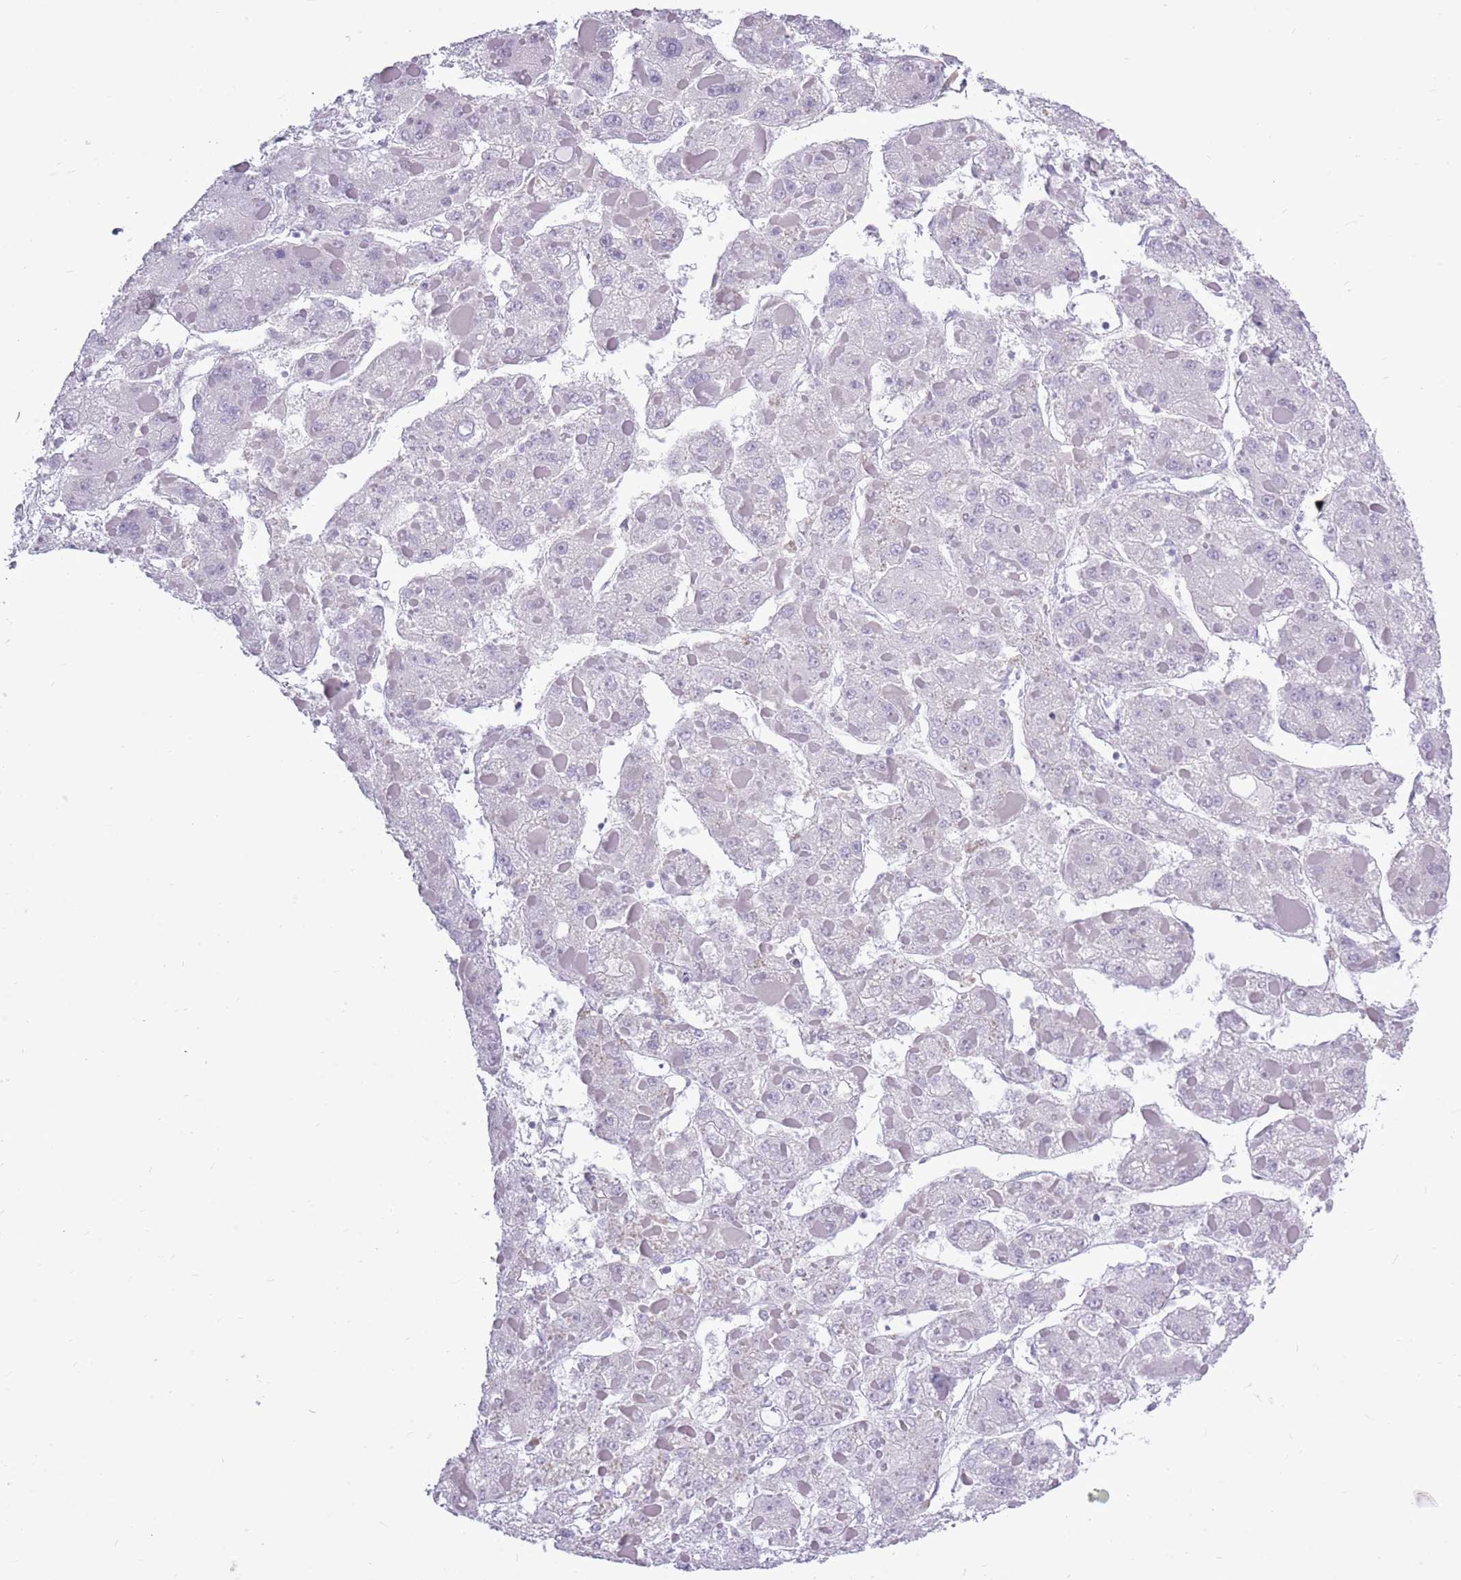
{"staining": {"intensity": "negative", "quantity": "none", "location": "none"}, "tissue": "liver cancer", "cell_type": "Tumor cells", "image_type": "cancer", "snomed": [{"axis": "morphology", "description": "Carcinoma, Hepatocellular, NOS"}, {"axis": "topography", "description": "Liver"}], "caption": "This is an IHC photomicrograph of liver hepatocellular carcinoma. There is no staining in tumor cells.", "gene": "ZNF425", "patient": {"sex": "female", "age": 73}}